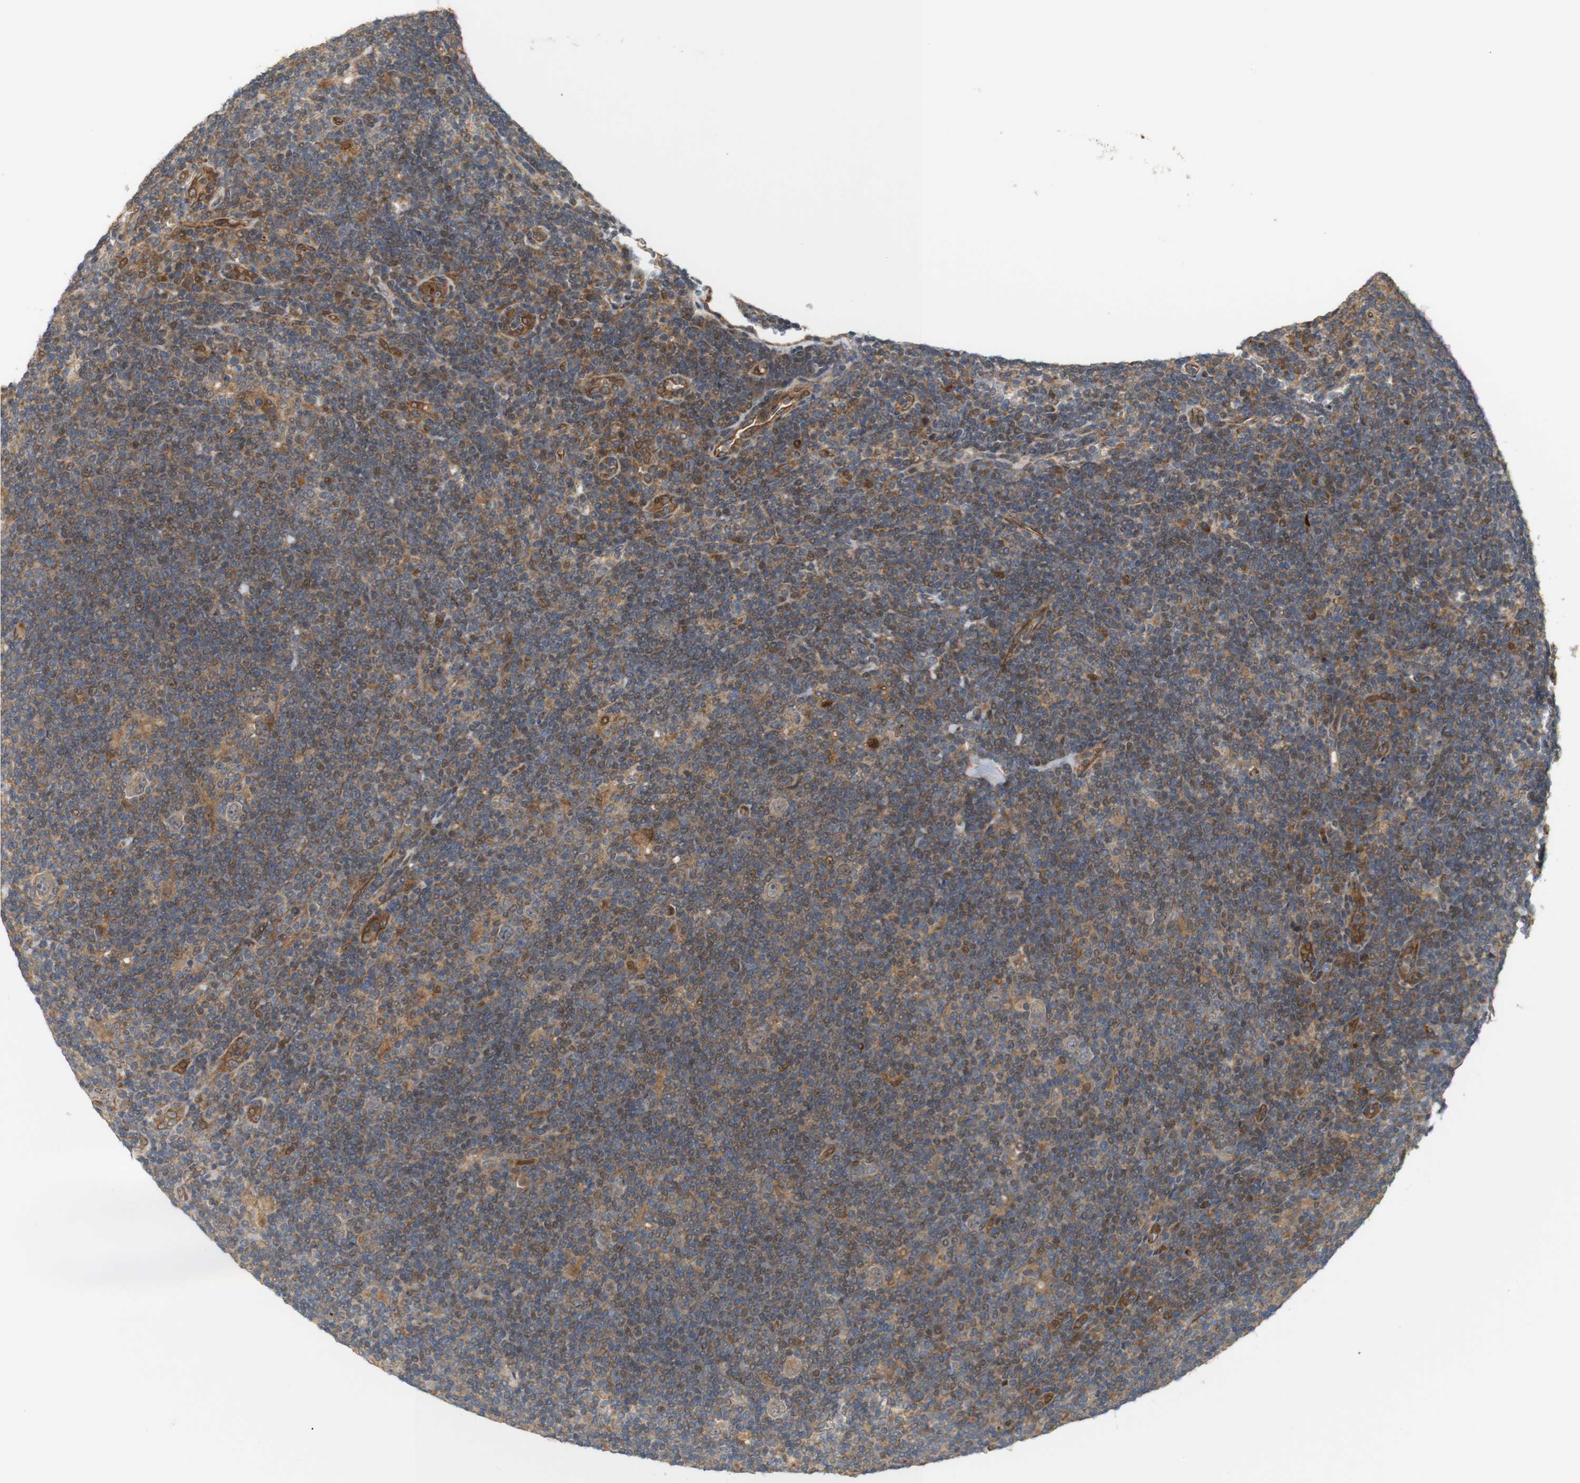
{"staining": {"intensity": "weak", "quantity": "25%-75%", "location": "cytoplasmic/membranous"}, "tissue": "lymphoma", "cell_type": "Tumor cells", "image_type": "cancer", "snomed": [{"axis": "morphology", "description": "Hodgkin's disease, NOS"}, {"axis": "topography", "description": "Lymph node"}], "caption": "Lymphoma was stained to show a protein in brown. There is low levels of weak cytoplasmic/membranous staining in about 25%-75% of tumor cells.", "gene": "RPTOR", "patient": {"sex": "female", "age": 57}}